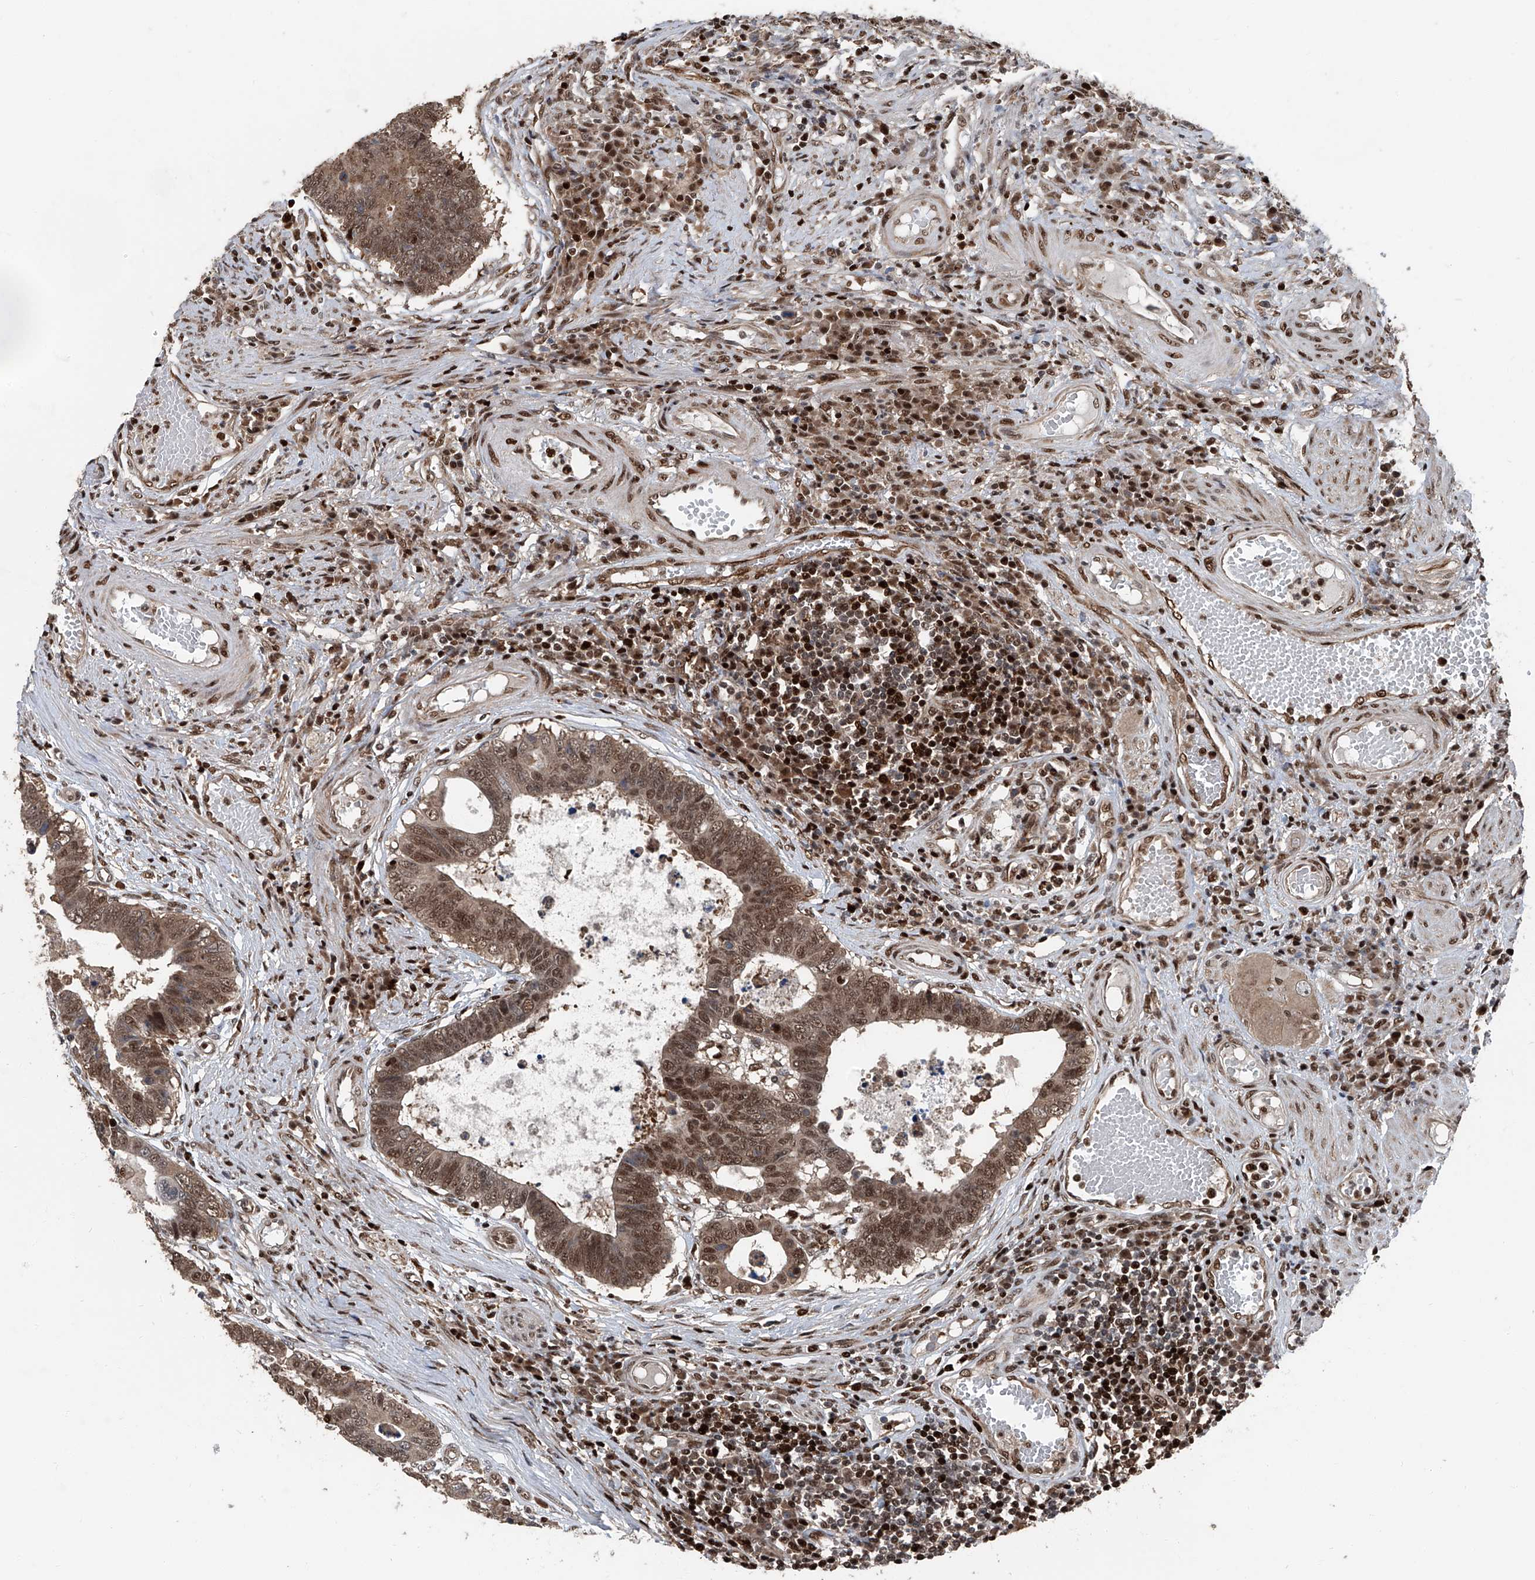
{"staining": {"intensity": "moderate", "quantity": ">75%", "location": "cytoplasmic/membranous,nuclear"}, "tissue": "colorectal cancer", "cell_type": "Tumor cells", "image_type": "cancer", "snomed": [{"axis": "morphology", "description": "Adenocarcinoma, NOS"}, {"axis": "topography", "description": "Rectum"}], "caption": "Colorectal cancer stained with a brown dye reveals moderate cytoplasmic/membranous and nuclear positive staining in approximately >75% of tumor cells.", "gene": "FKBP5", "patient": {"sex": "male", "age": 84}}